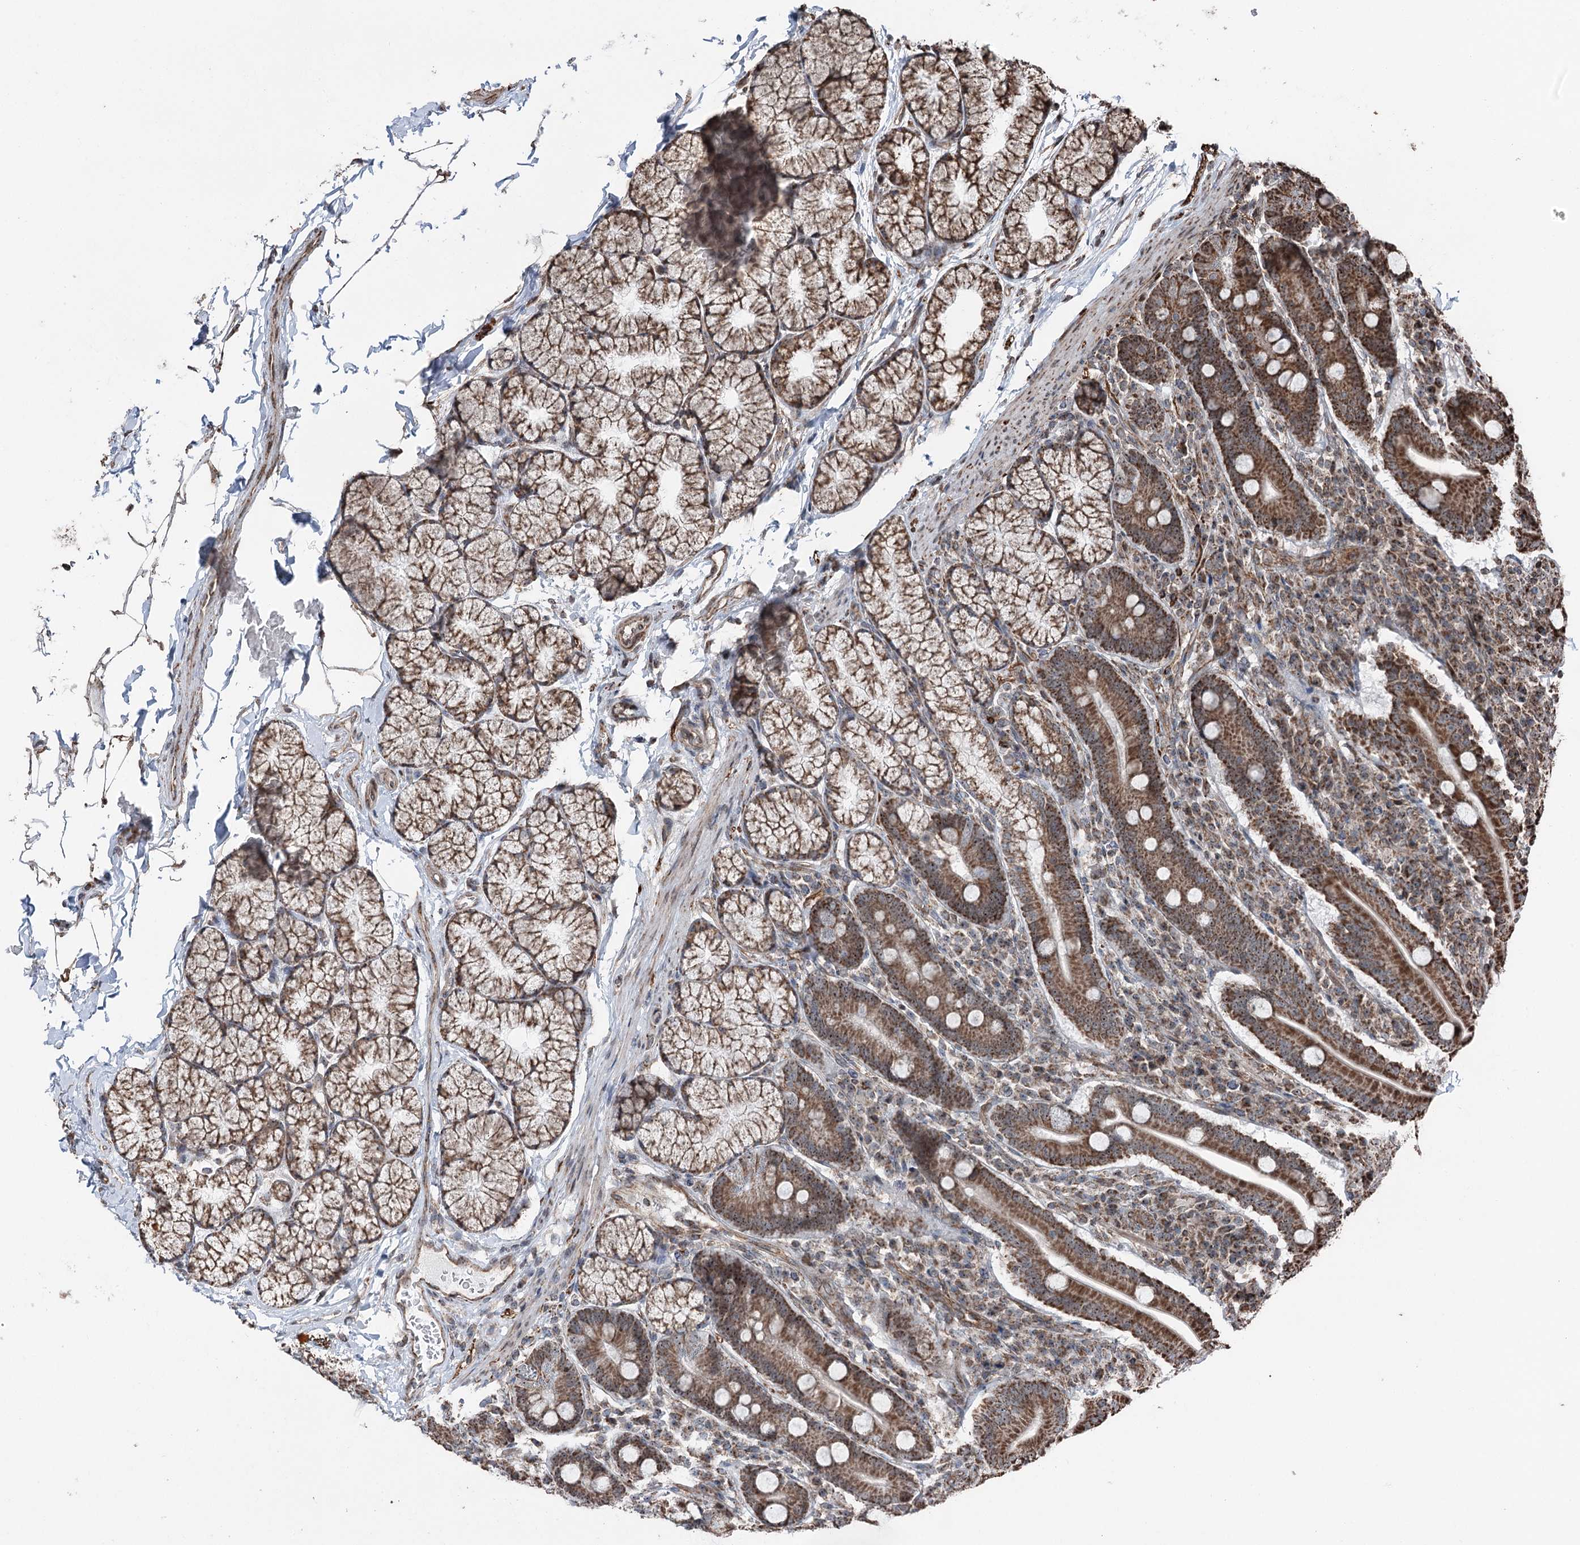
{"staining": {"intensity": "moderate", "quantity": ">75%", "location": "cytoplasmic/membranous"}, "tissue": "duodenum", "cell_type": "Glandular cells", "image_type": "normal", "snomed": [{"axis": "morphology", "description": "Normal tissue, NOS"}, {"axis": "topography", "description": "Duodenum"}], "caption": "Protein staining reveals moderate cytoplasmic/membranous expression in about >75% of glandular cells in normal duodenum.", "gene": "STEEP1", "patient": {"sex": "male", "age": 35}}